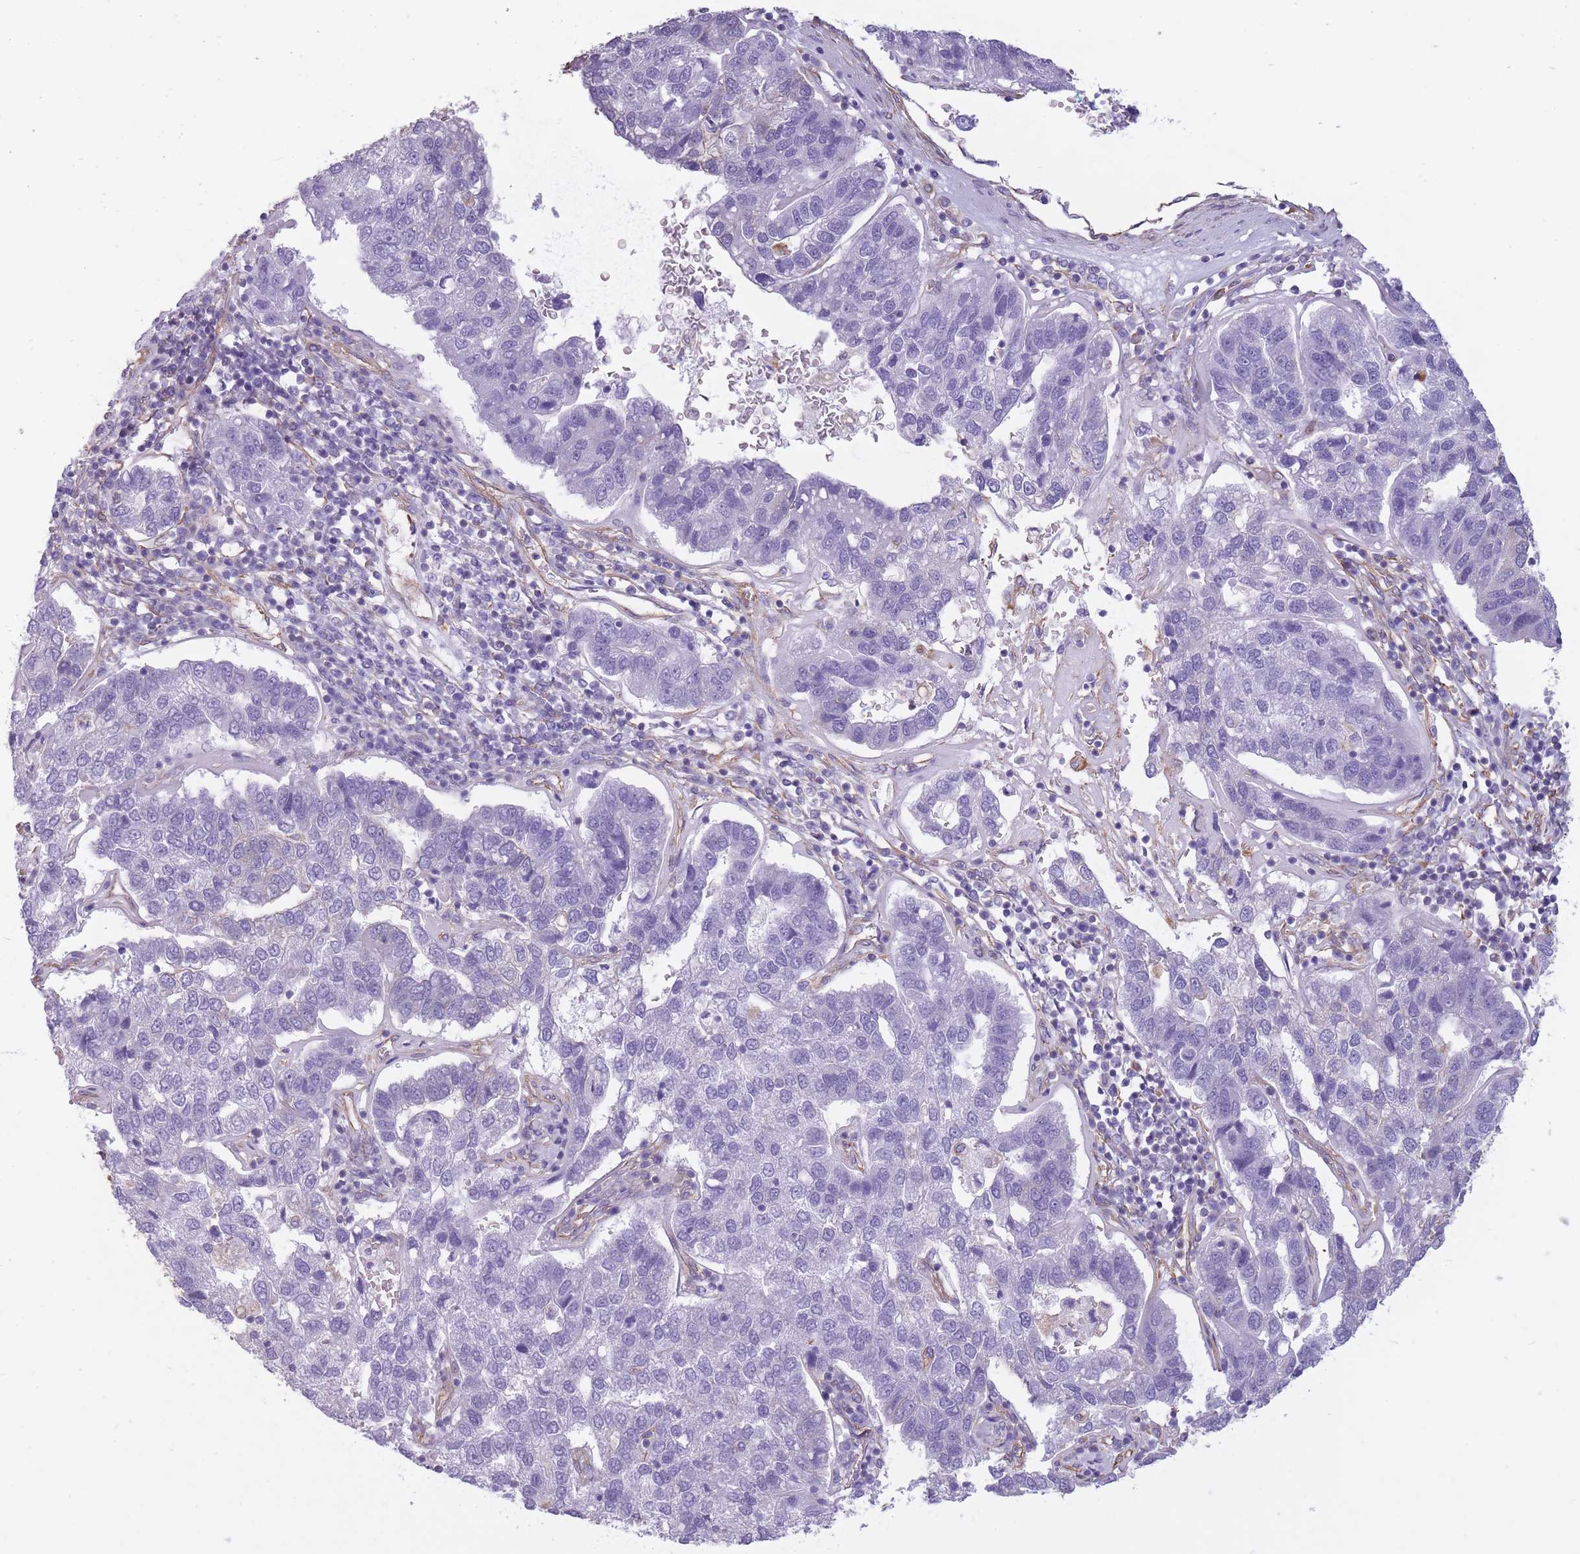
{"staining": {"intensity": "negative", "quantity": "none", "location": "none"}, "tissue": "pancreatic cancer", "cell_type": "Tumor cells", "image_type": "cancer", "snomed": [{"axis": "morphology", "description": "Adenocarcinoma, NOS"}, {"axis": "topography", "description": "Pancreas"}], "caption": "This is an IHC image of human pancreatic cancer. There is no positivity in tumor cells.", "gene": "ADD1", "patient": {"sex": "female", "age": 61}}